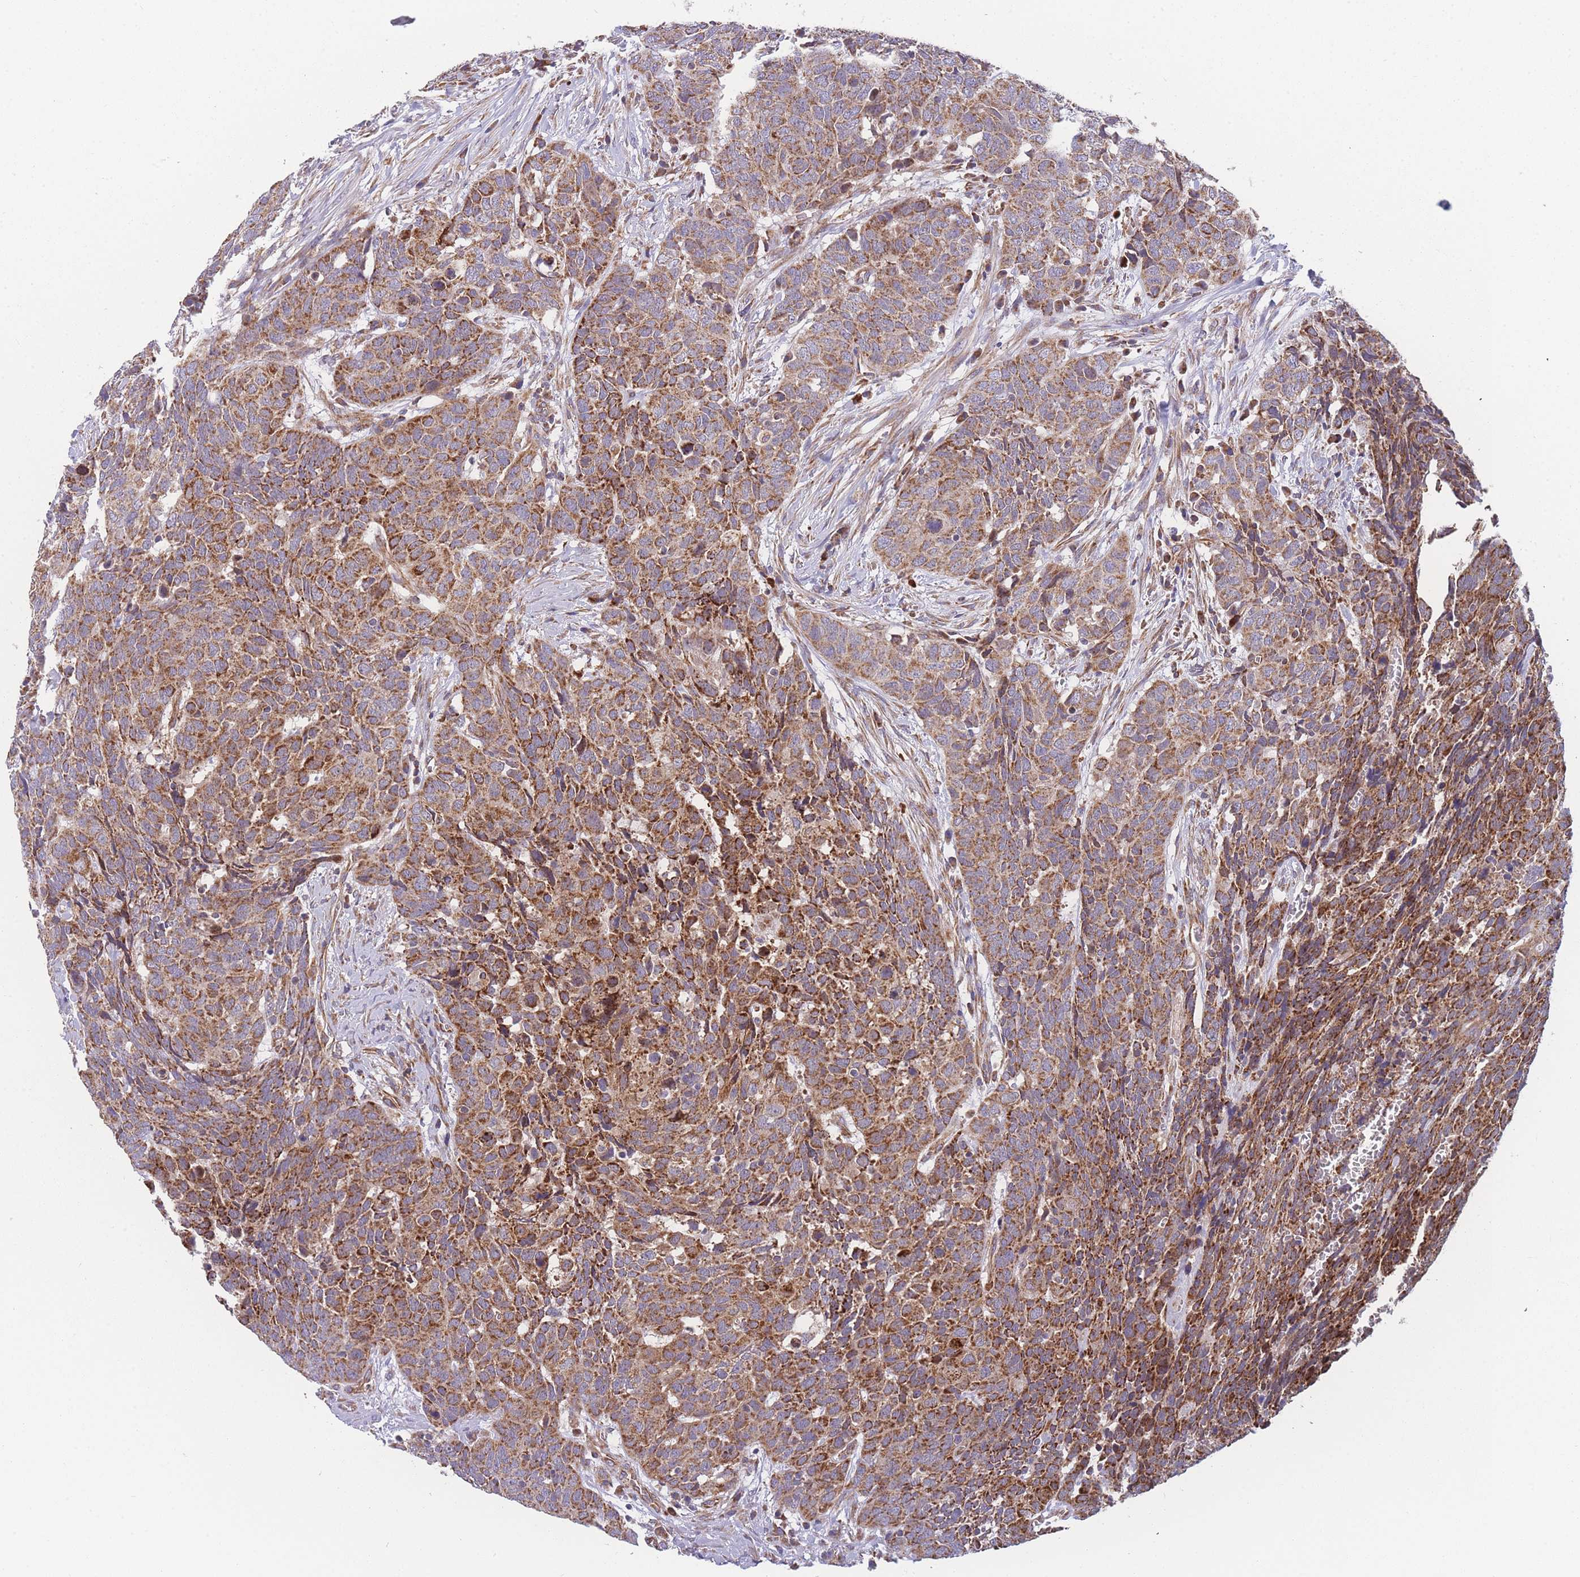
{"staining": {"intensity": "moderate", "quantity": ">75%", "location": "cytoplasmic/membranous"}, "tissue": "head and neck cancer", "cell_type": "Tumor cells", "image_type": "cancer", "snomed": [{"axis": "morphology", "description": "Squamous cell carcinoma, NOS"}, {"axis": "topography", "description": "Head-Neck"}], "caption": "The photomicrograph exhibits immunohistochemical staining of squamous cell carcinoma (head and neck). There is moderate cytoplasmic/membranous expression is present in approximately >75% of tumor cells.", "gene": "MTRES1", "patient": {"sex": "male", "age": 66}}